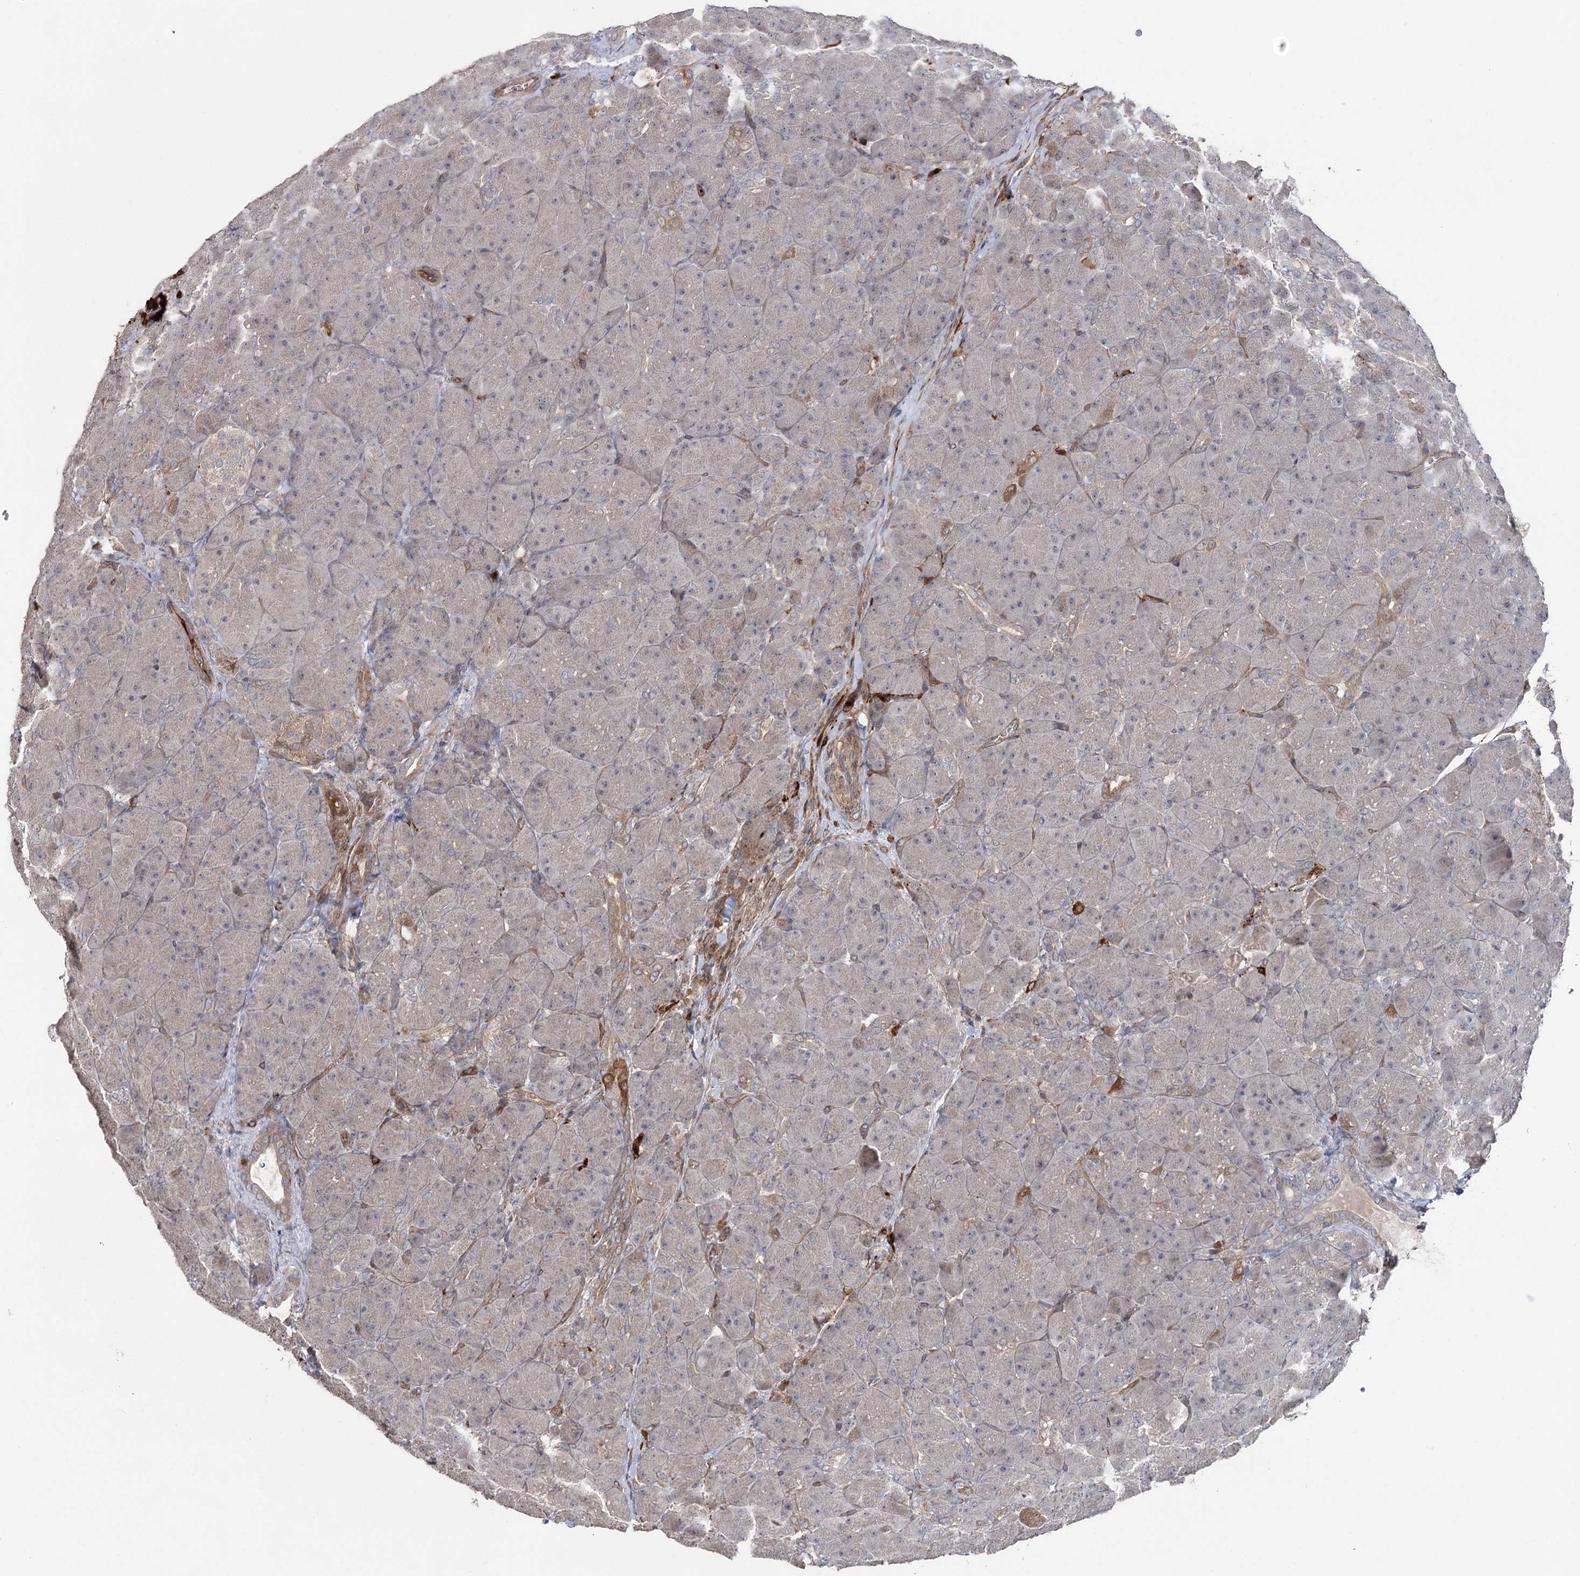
{"staining": {"intensity": "moderate", "quantity": "25%-75%", "location": "cytoplasmic/membranous"}, "tissue": "pancreas", "cell_type": "Exocrine glandular cells", "image_type": "normal", "snomed": [{"axis": "morphology", "description": "Normal tissue, NOS"}, {"axis": "topography", "description": "Pancreas"}], "caption": "Brown immunohistochemical staining in unremarkable human pancreas displays moderate cytoplasmic/membranous expression in about 25%-75% of exocrine glandular cells.", "gene": "OTUD1", "patient": {"sex": "male", "age": 66}}